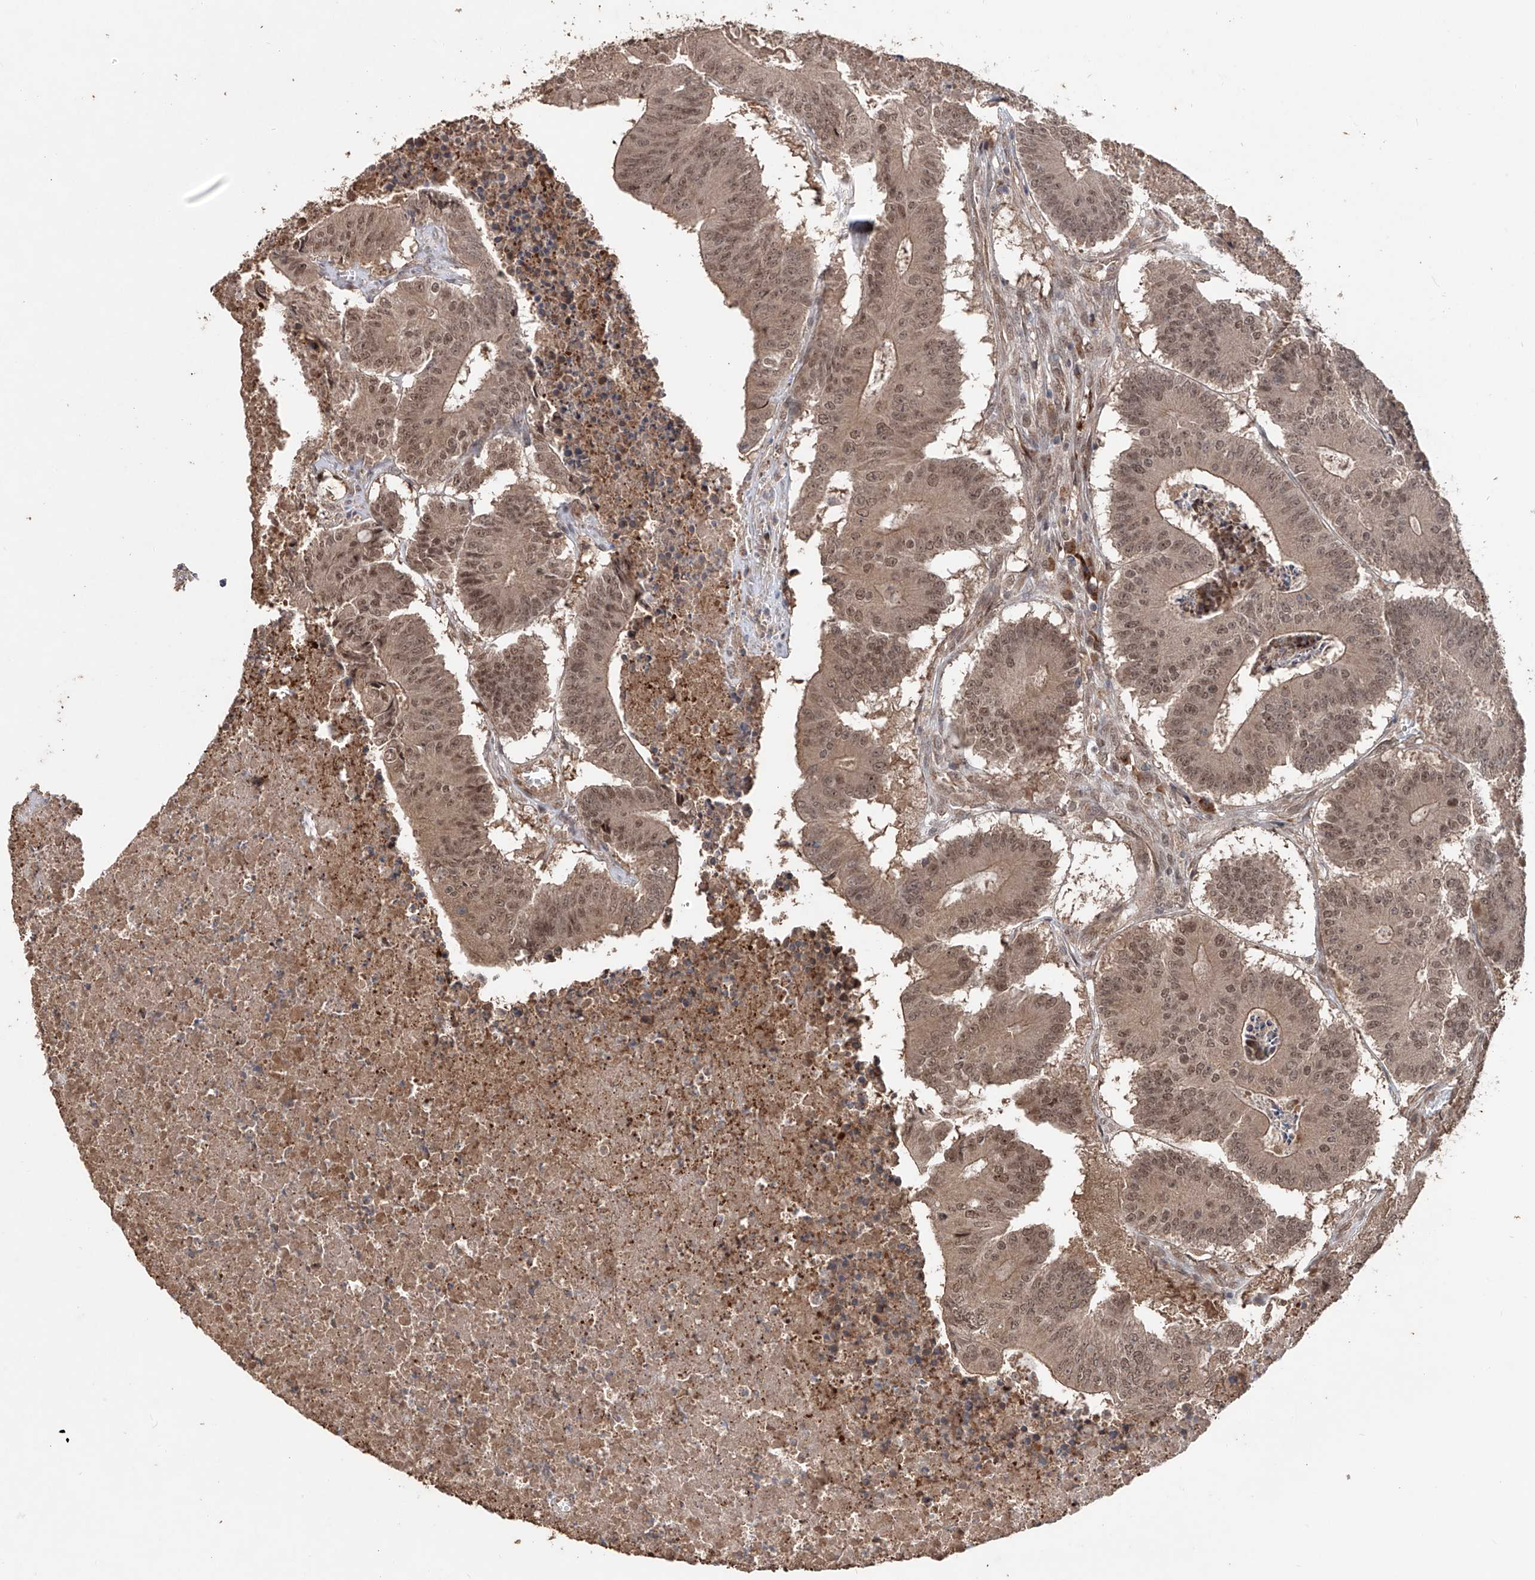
{"staining": {"intensity": "moderate", "quantity": ">75%", "location": "nuclear"}, "tissue": "colorectal cancer", "cell_type": "Tumor cells", "image_type": "cancer", "snomed": [{"axis": "morphology", "description": "Adenocarcinoma, NOS"}, {"axis": "topography", "description": "Colon"}], "caption": "Immunohistochemistry (IHC) (DAB) staining of colorectal cancer displays moderate nuclear protein positivity in about >75% of tumor cells. Nuclei are stained in blue.", "gene": "FAM135A", "patient": {"sex": "male", "age": 87}}